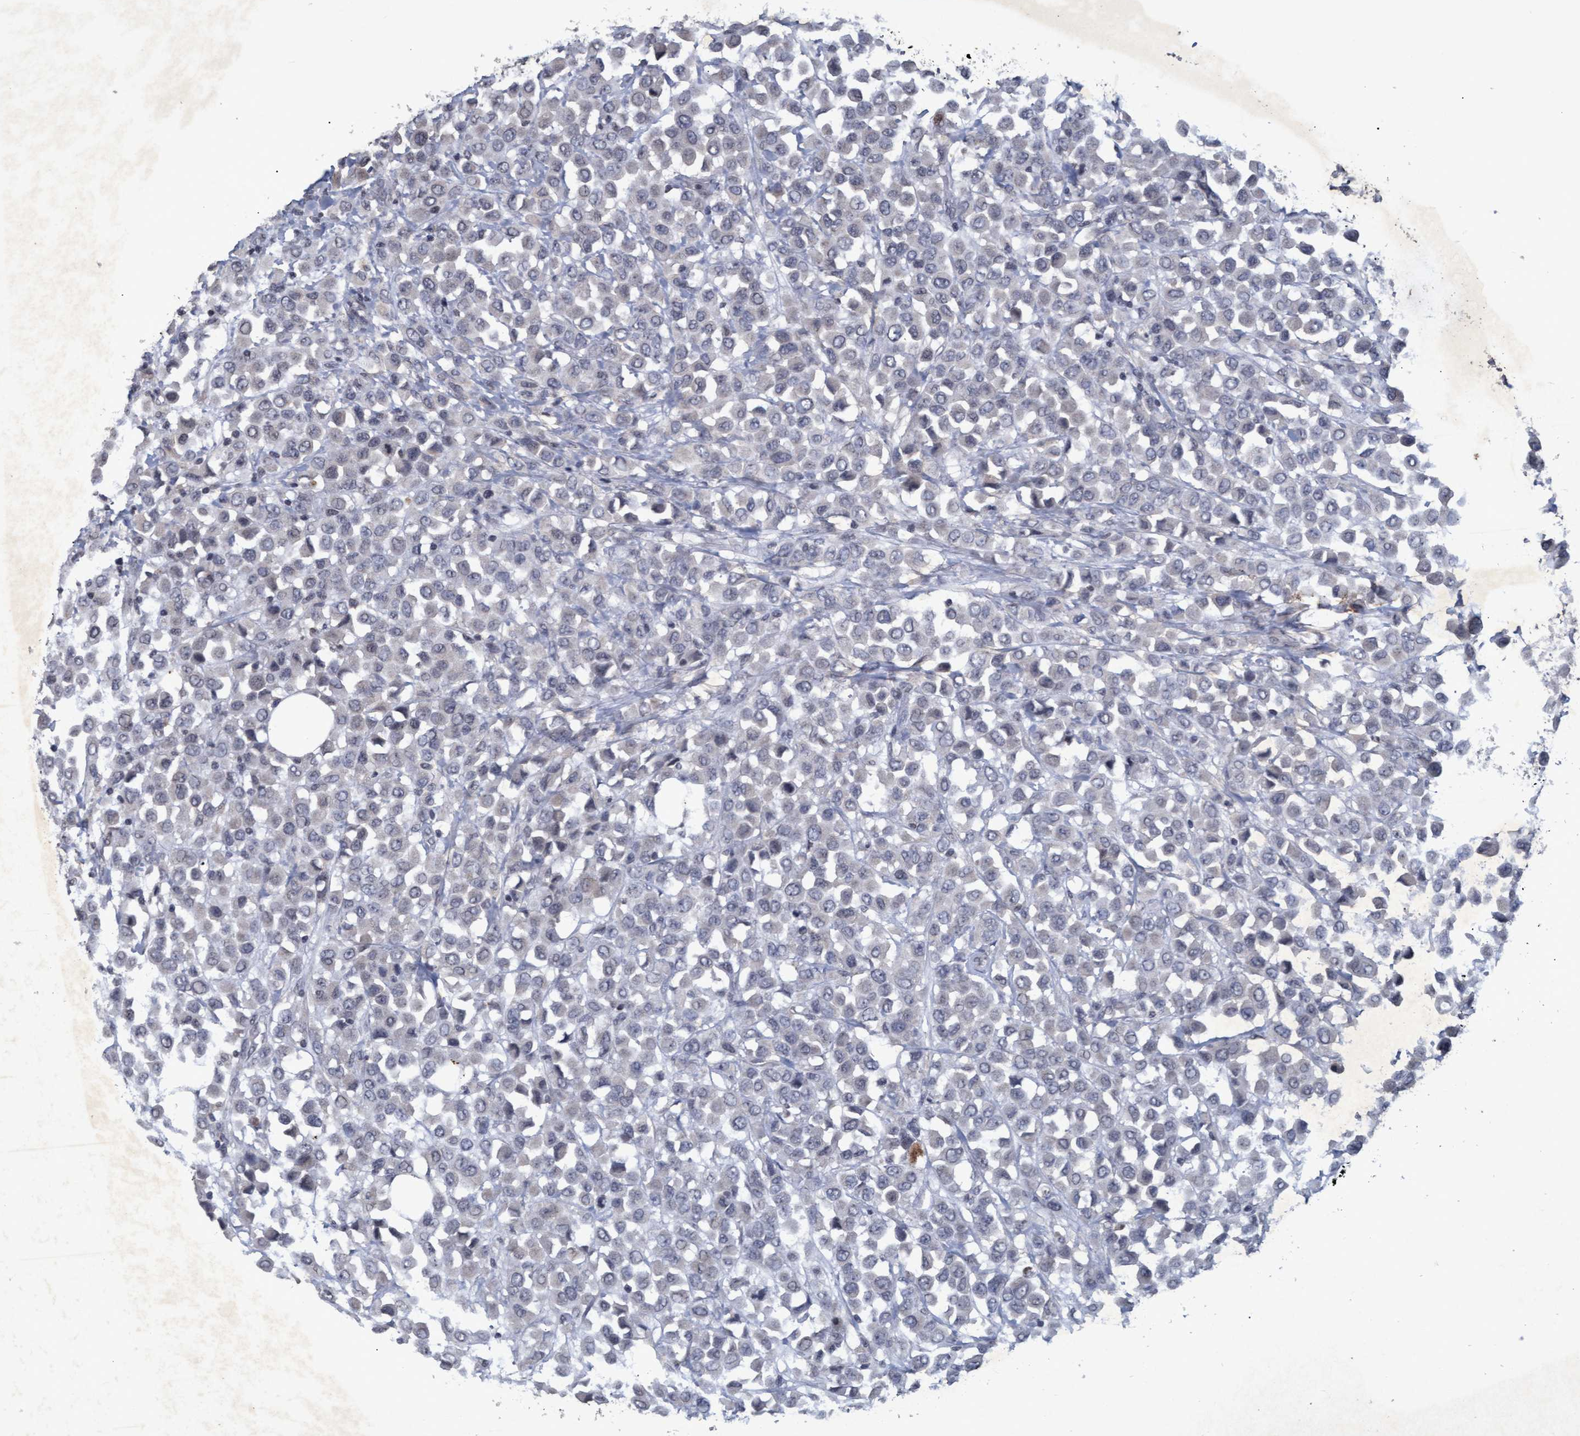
{"staining": {"intensity": "negative", "quantity": "none", "location": "none"}, "tissue": "breast cancer", "cell_type": "Tumor cells", "image_type": "cancer", "snomed": [{"axis": "morphology", "description": "Duct carcinoma"}, {"axis": "topography", "description": "Breast"}], "caption": "An image of human breast cancer (infiltrating ductal carcinoma) is negative for staining in tumor cells.", "gene": "GALC", "patient": {"sex": "female", "age": 61}}